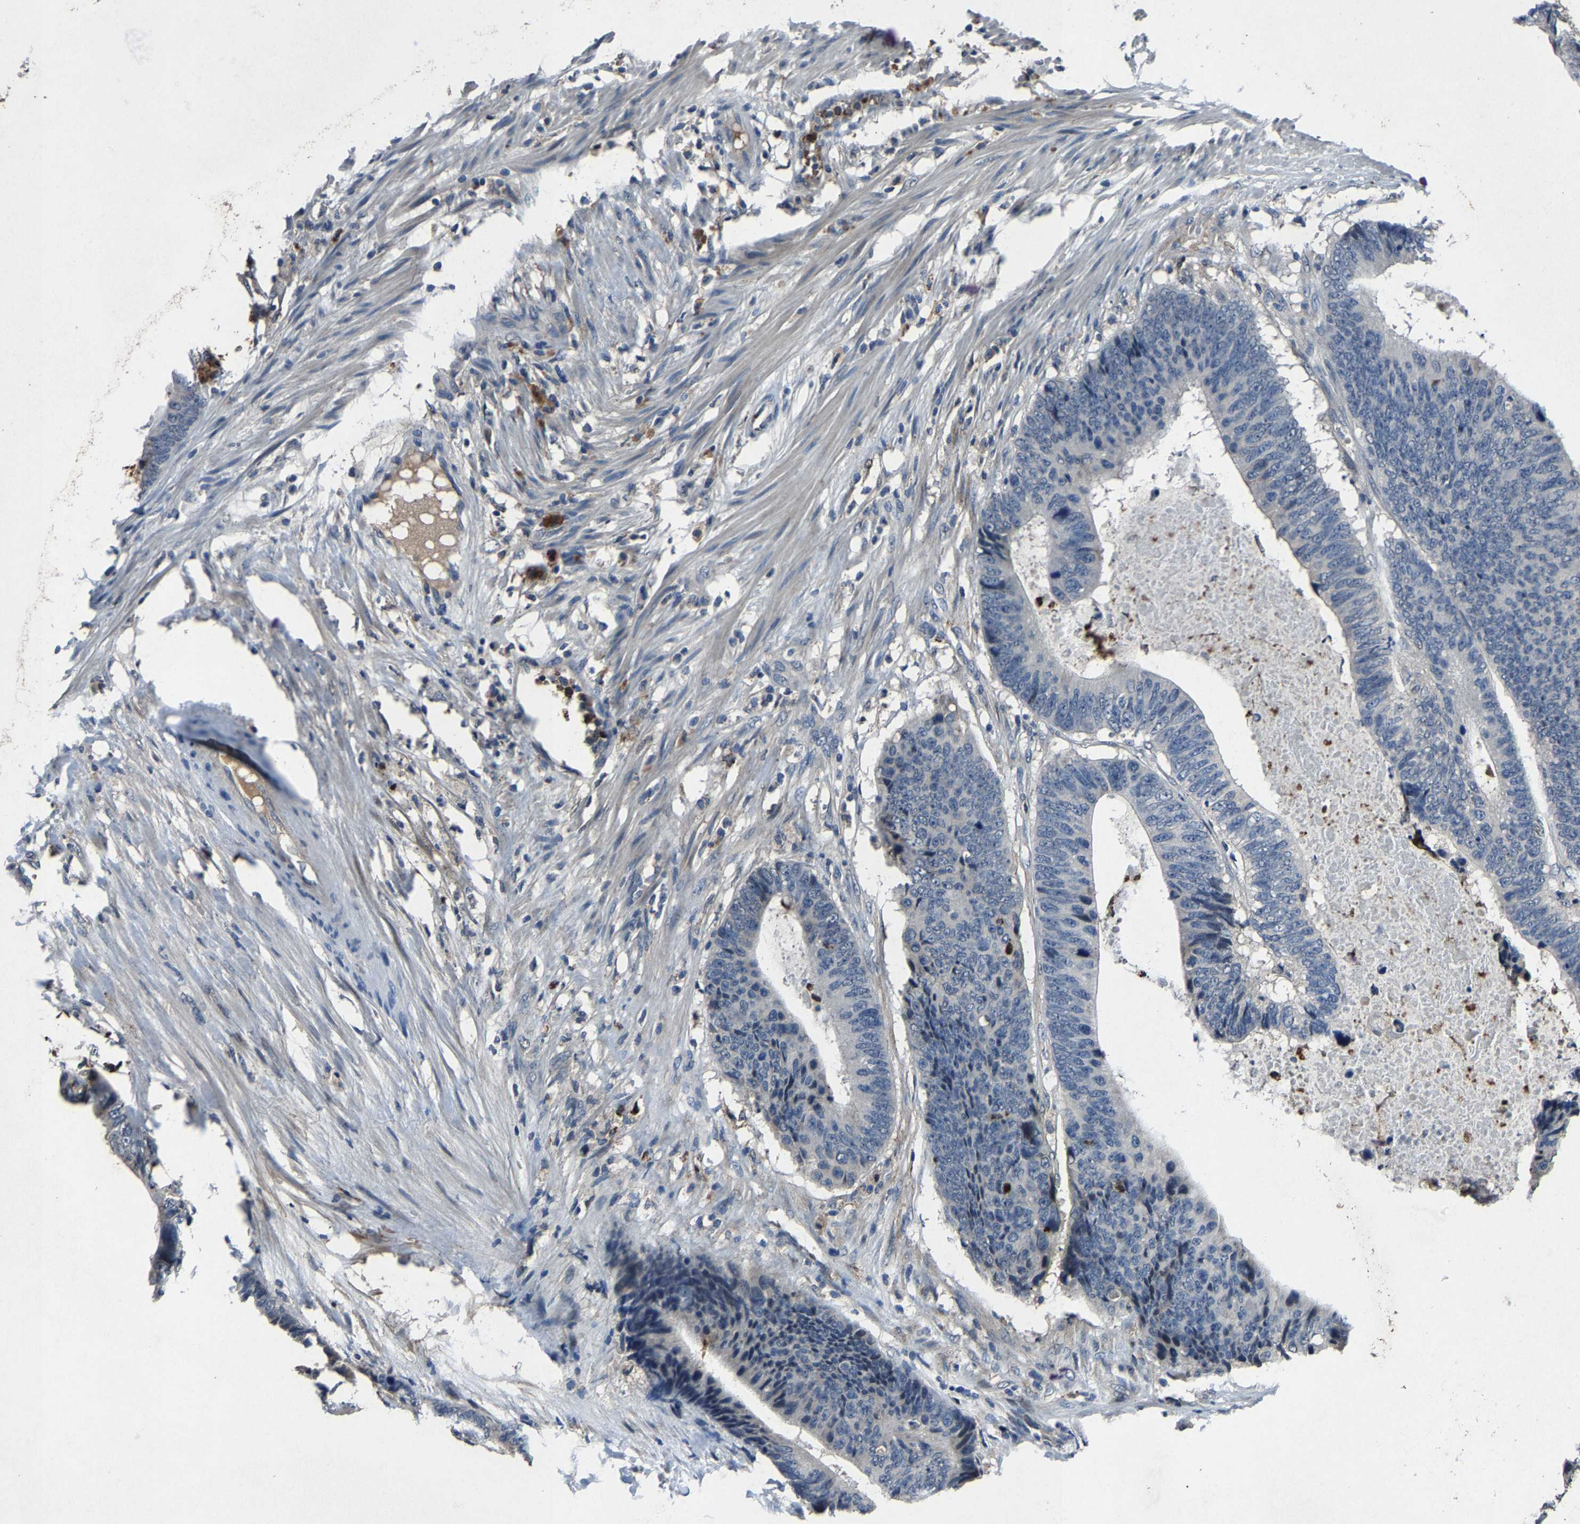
{"staining": {"intensity": "negative", "quantity": "none", "location": "none"}, "tissue": "colorectal cancer", "cell_type": "Tumor cells", "image_type": "cancer", "snomed": [{"axis": "morphology", "description": "Adenocarcinoma, NOS"}, {"axis": "topography", "description": "Colon"}], "caption": "Tumor cells show no significant protein expression in adenocarcinoma (colorectal). (DAB IHC with hematoxylin counter stain).", "gene": "PCNX2", "patient": {"sex": "male", "age": 56}}